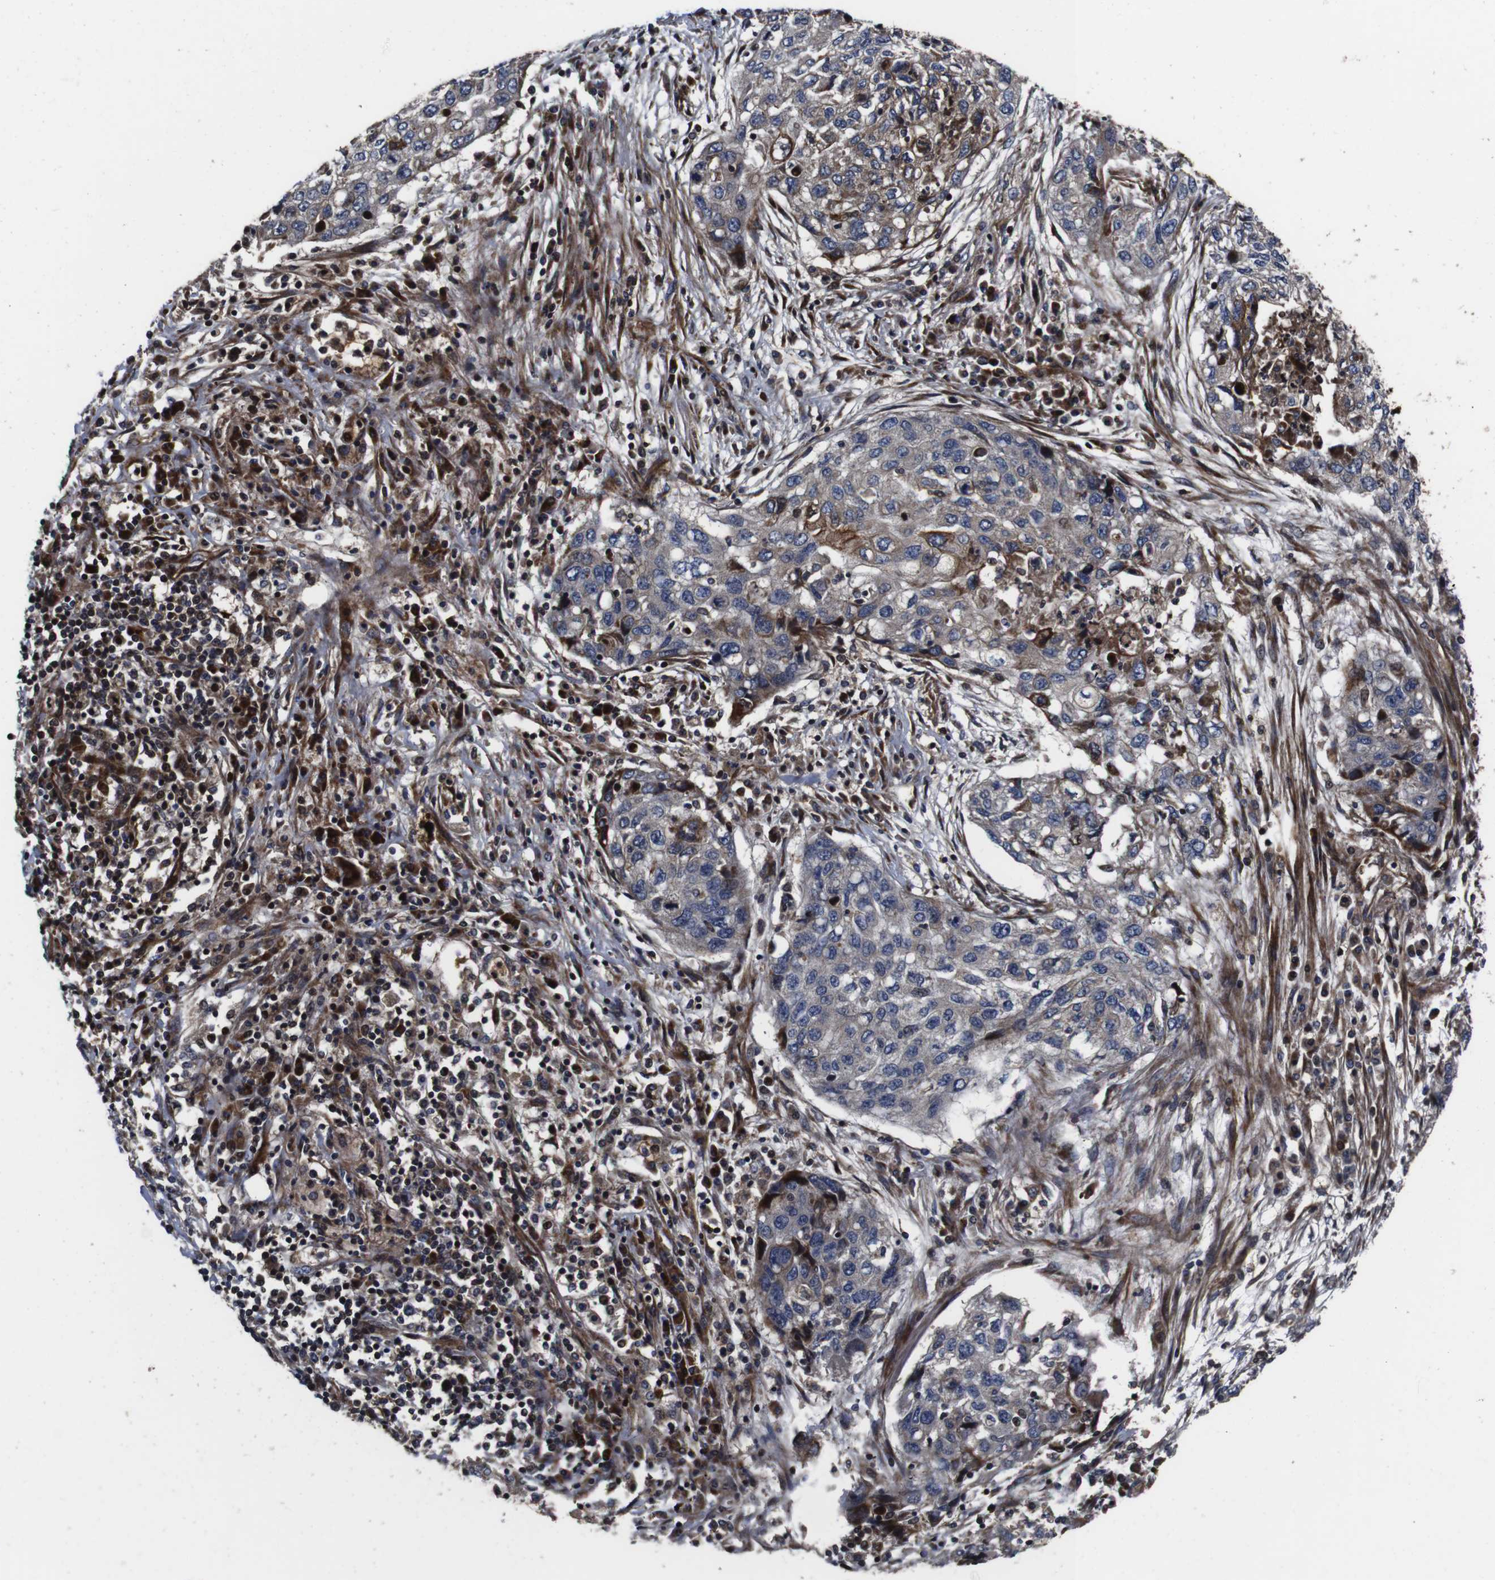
{"staining": {"intensity": "moderate", "quantity": "<25%", "location": "cytoplasmic/membranous"}, "tissue": "lung cancer", "cell_type": "Tumor cells", "image_type": "cancer", "snomed": [{"axis": "morphology", "description": "Squamous cell carcinoma, NOS"}, {"axis": "topography", "description": "Lung"}], "caption": "Human lung squamous cell carcinoma stained for a protein (brown) exhibits moderate cytoplasmic/membranous positive staining in about <25% of tumor cells.", "gene": "SMYD3", "patient": {"sex": "female", "age": 63}}